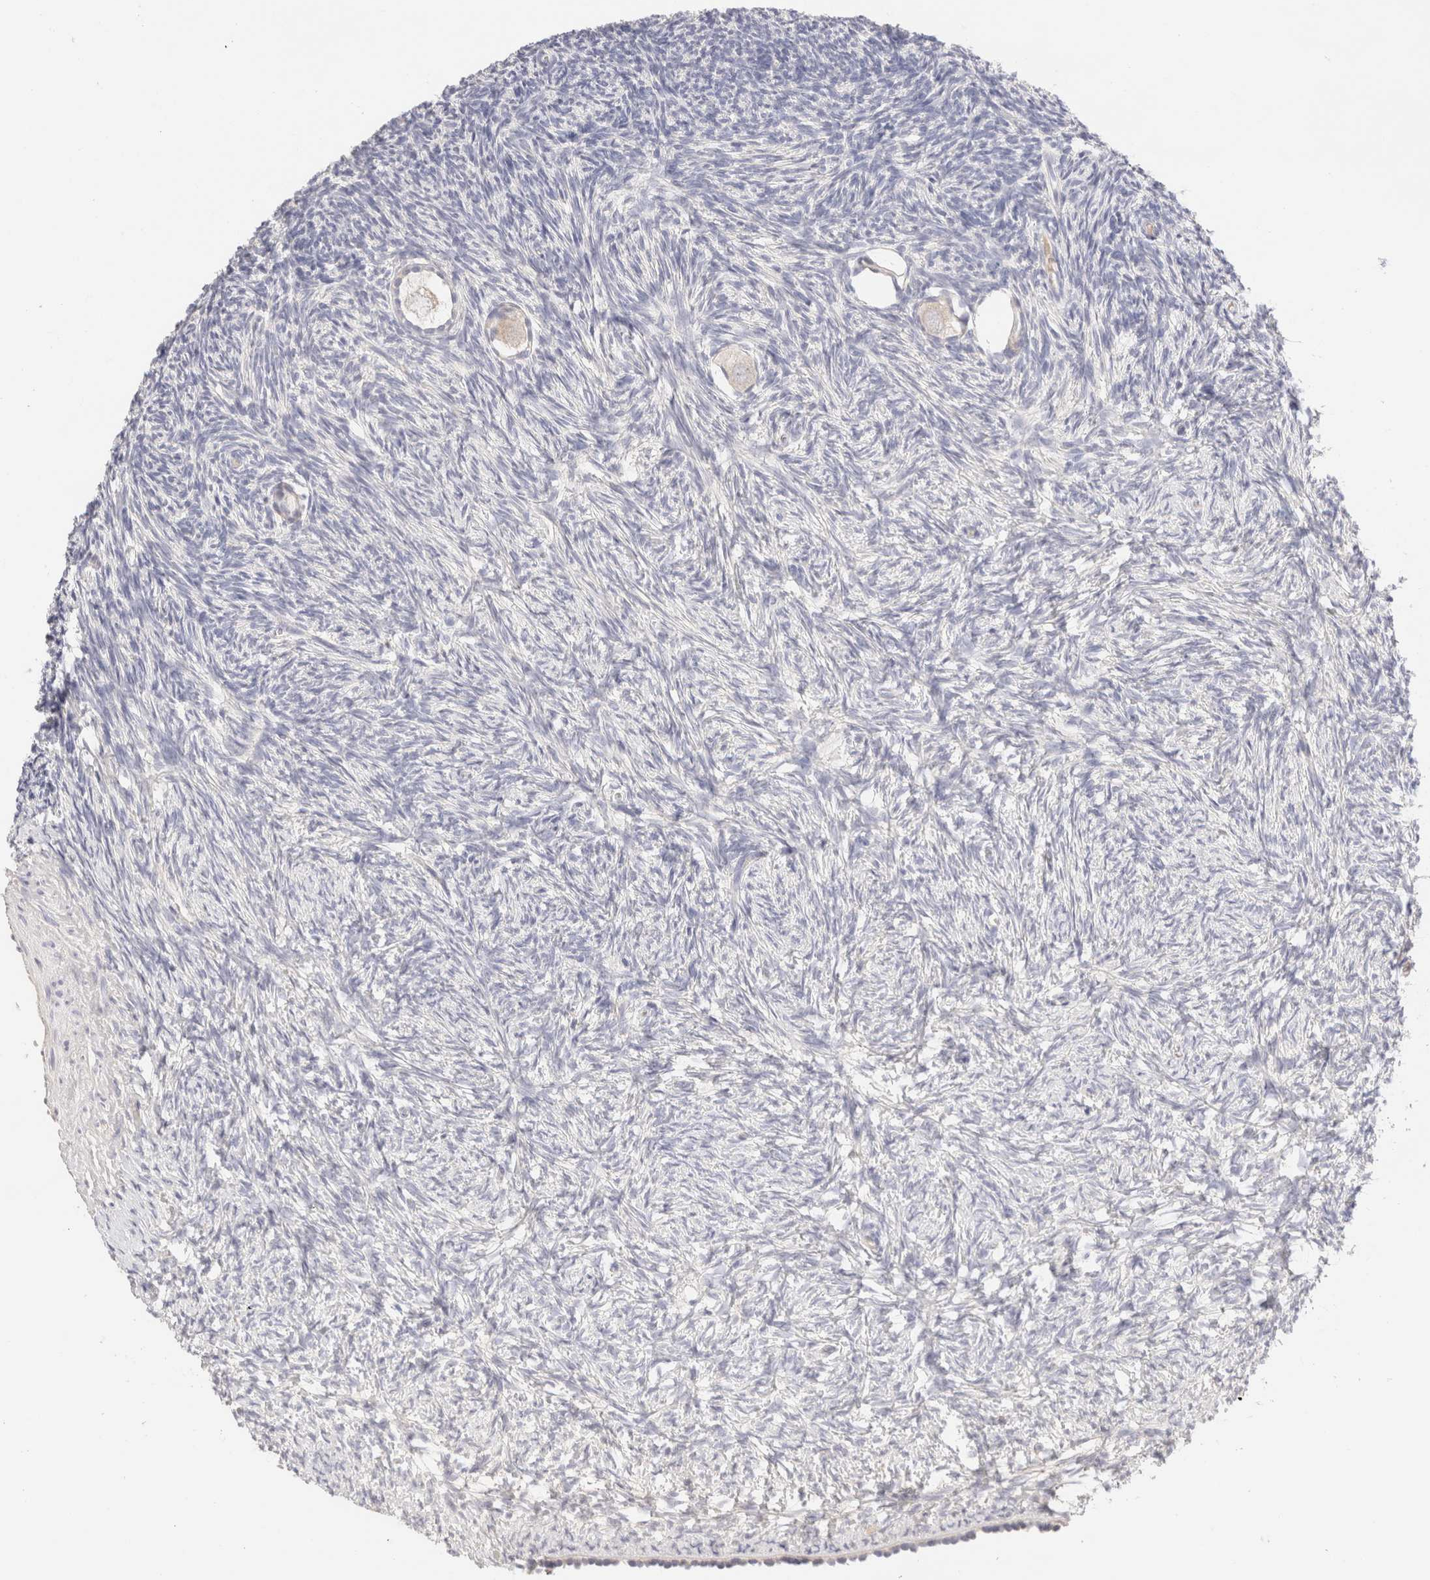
{"staining": {"intensity": "negative", "quantity": "none", "location": "none"}, "tissue": "ovary", "cell_type": "Follicle cells", "image_type": "normal", "snomed": [{"axis": "morphology", "description": "Normal tissue, NOS"}, {"axis": "topography", "description": "Ovary"}], "caption": "Immunohistochemical staining of benign ovary demonstrates no significant positivity in follicle cells.", "gene": "SCGB2A2", "patient": {"sex": "female", "age": 34}}